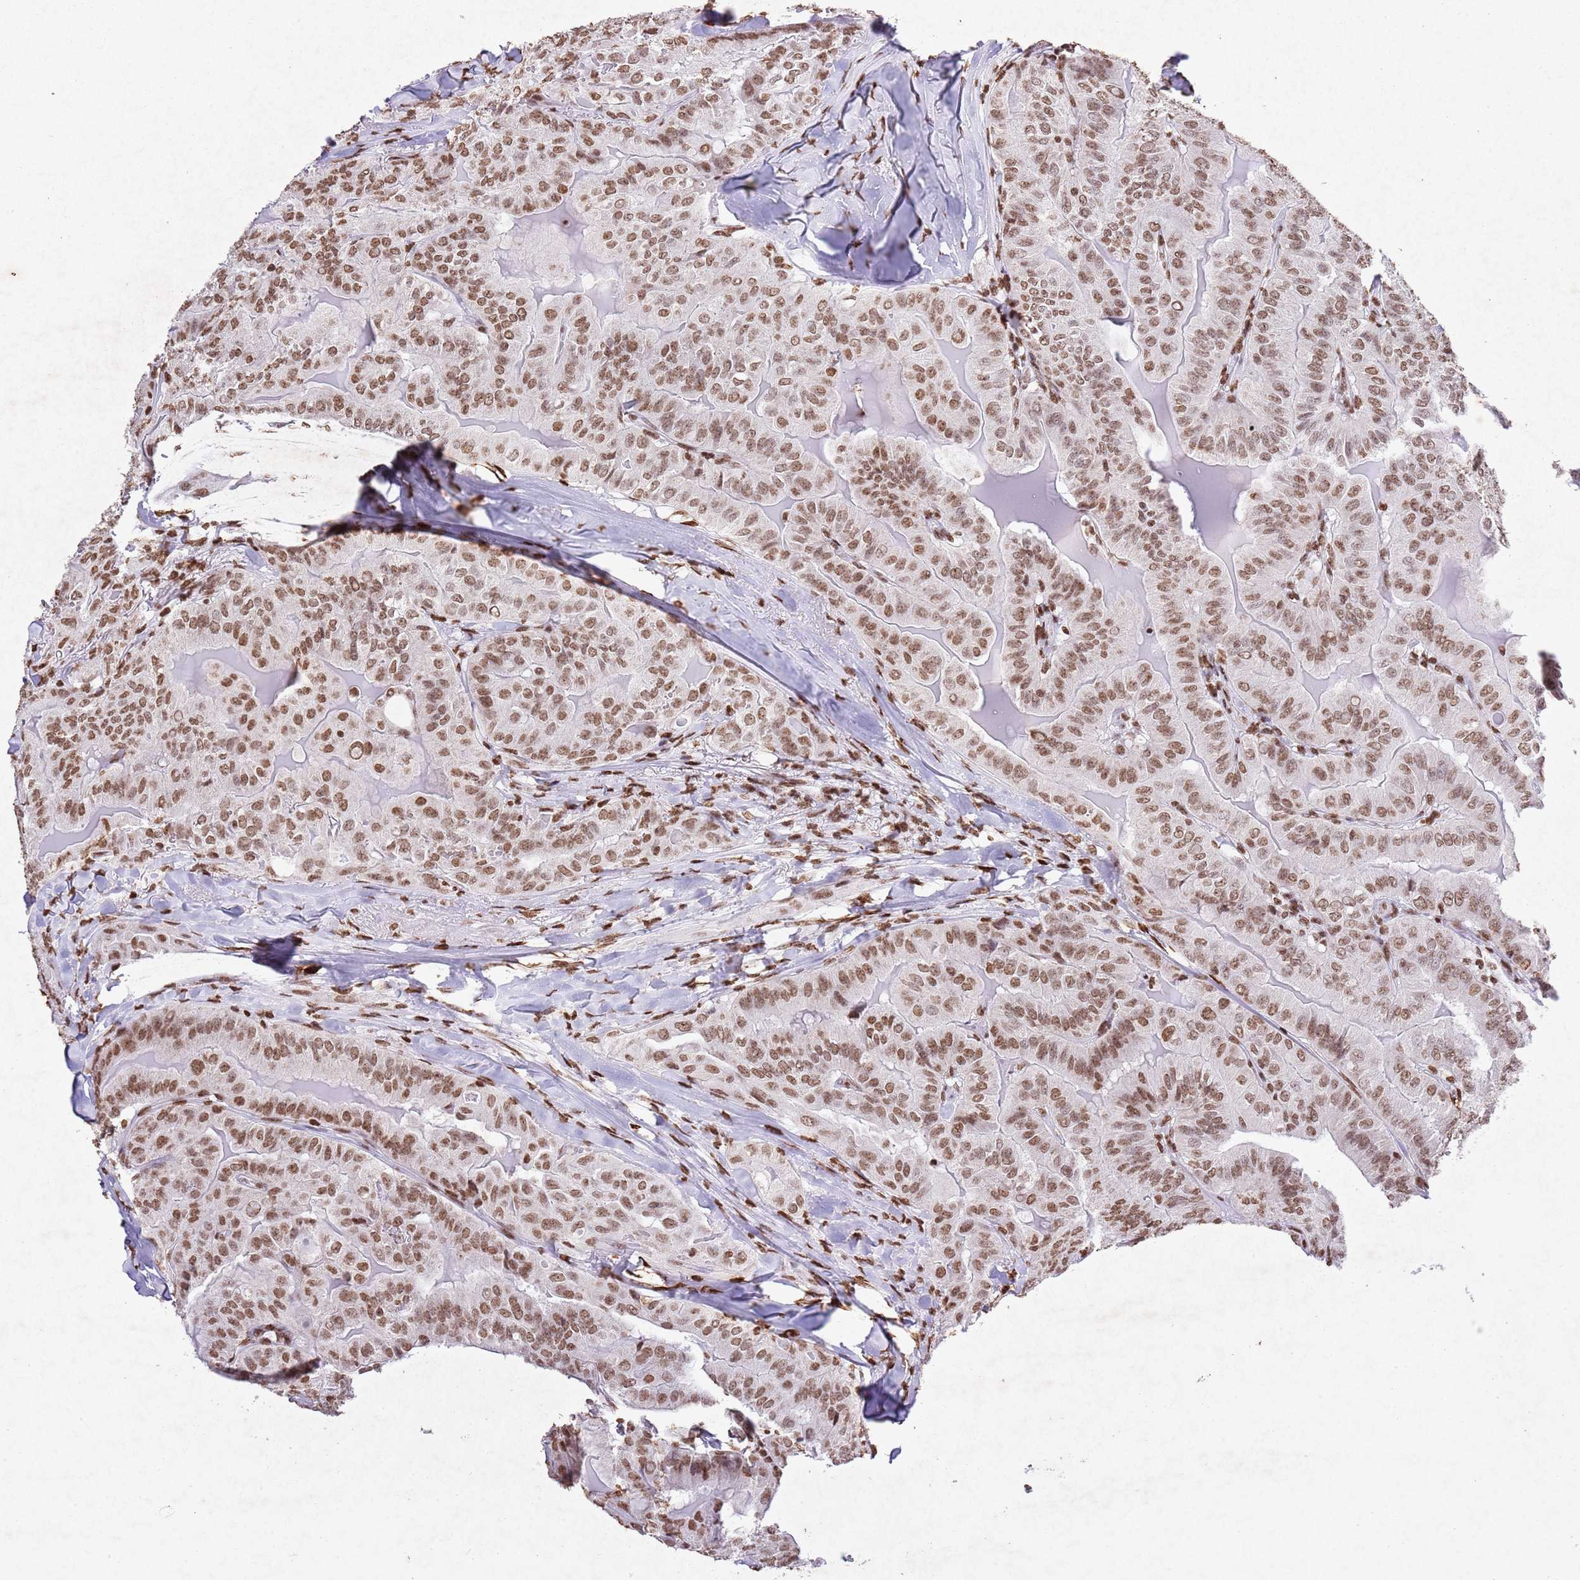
{"staining": {"intensity": "moderate", "quantity": ">75%", "location": "nuclear"}, "tissue": "thyroid cancer", "cell_type": "Tumor cells", "image_type": "cancer", "snomed": [{"axis": "morphology", "description": "Papillary adenocarcinoma, NOS"}, {"axis": "topography", "description": "Thyroid gland"}], "caption": "The histopathology image displays a brown stain indicating the presence of a protein in the nuclear of tumor cells in thyroid papillary adenocarcinoma.", "gene": "BMAL1", "patient": {"sex": "female", "age": 68}}